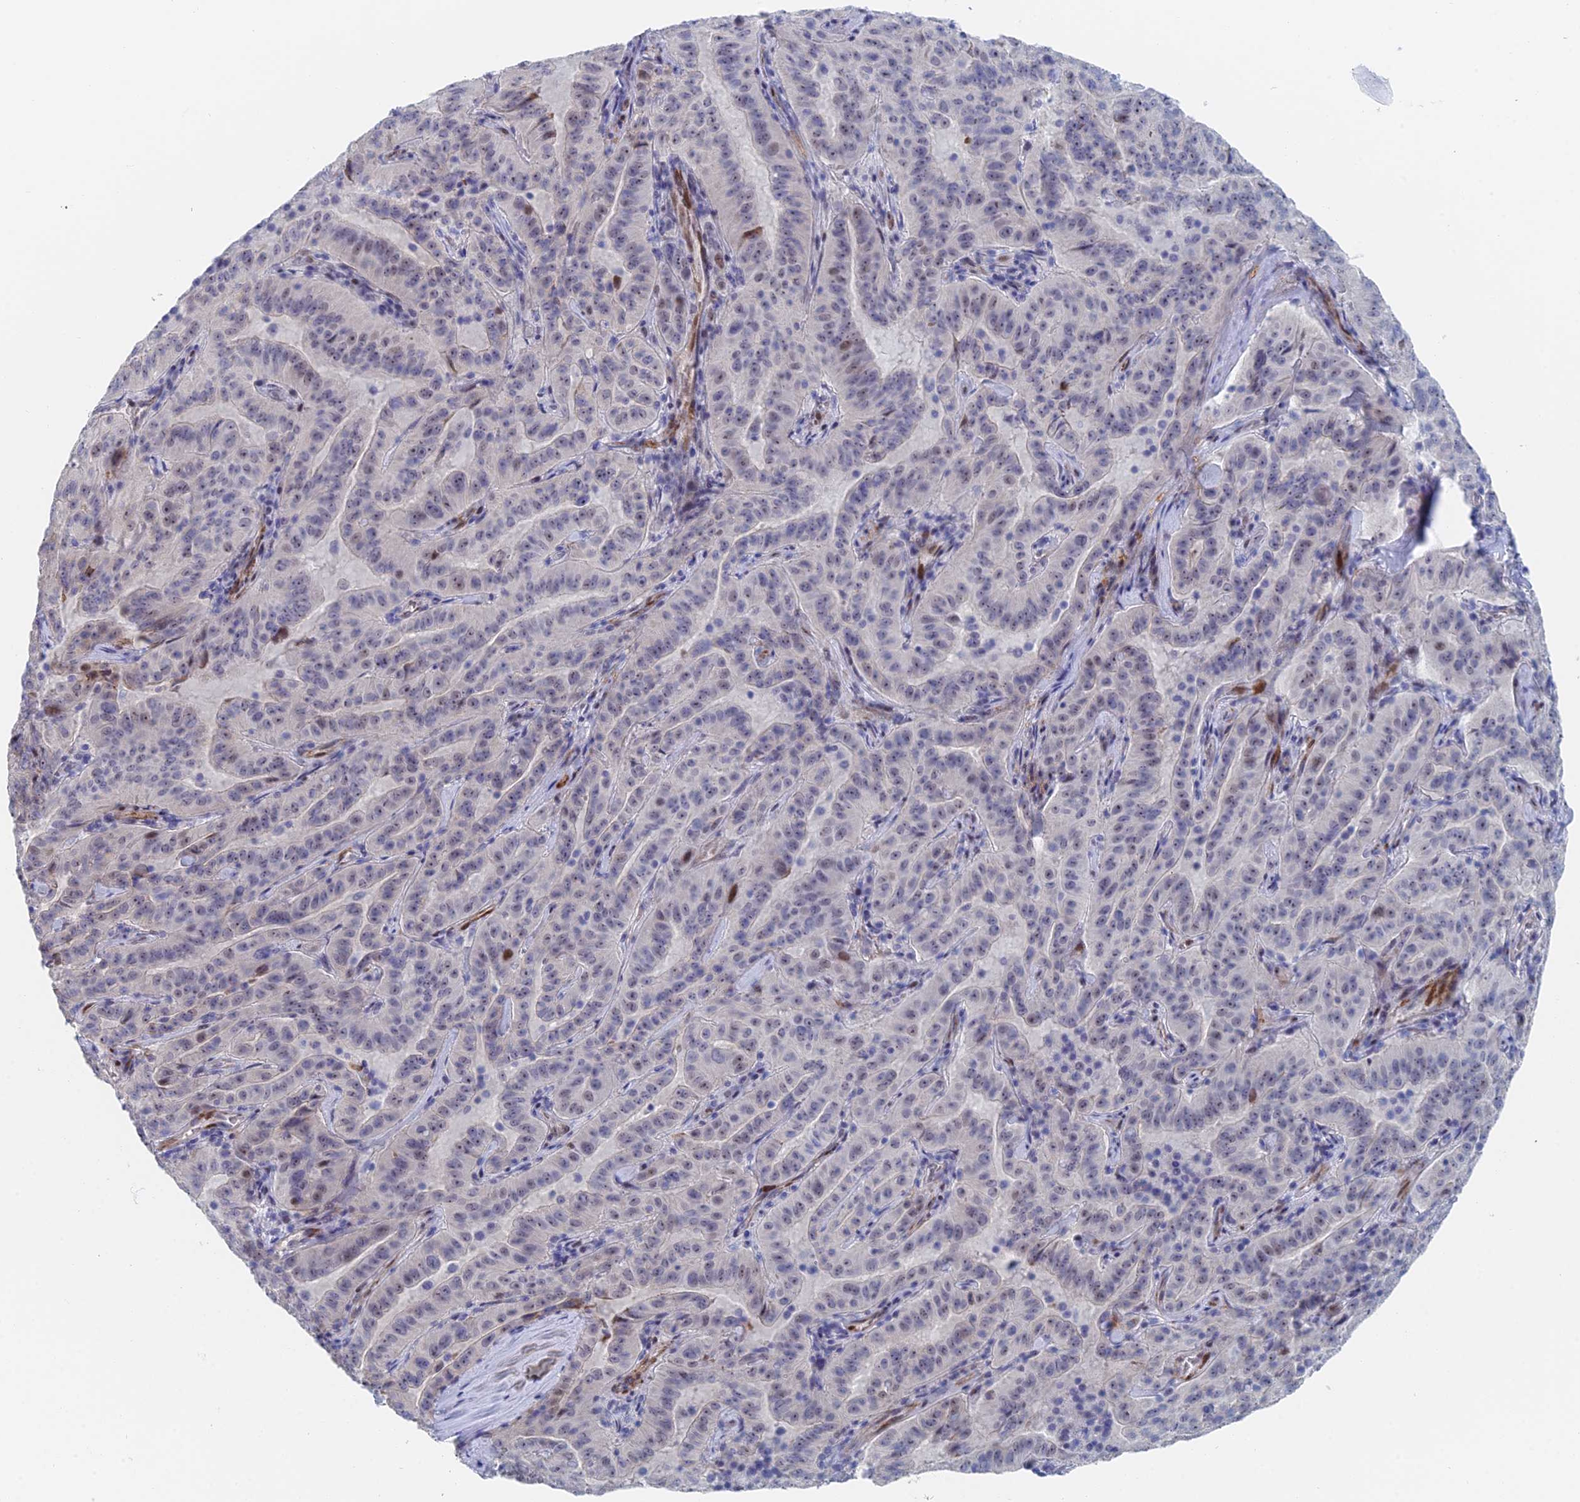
{"staining": {"intensity": "moderate", "quantity": "<25%", "location": "nuclear"}, "tissue": "pancreatic cancer", "cell_type": "Tumor cells", "image_type": "cancer", "snomed": [{"axis": "morphology", "description": "Adenocarcinoma, NOS"}, {"axis": "topography", "description": "Pancreas"}], "caption": "DAB immunohistochemical staining of human pancreatic adenocarcinoma exhibits moderate nuclear protein expression in approximately <25% of tumor cells.", "gene": "DRGX", "patient": {"sex": "male", "age": 63}}